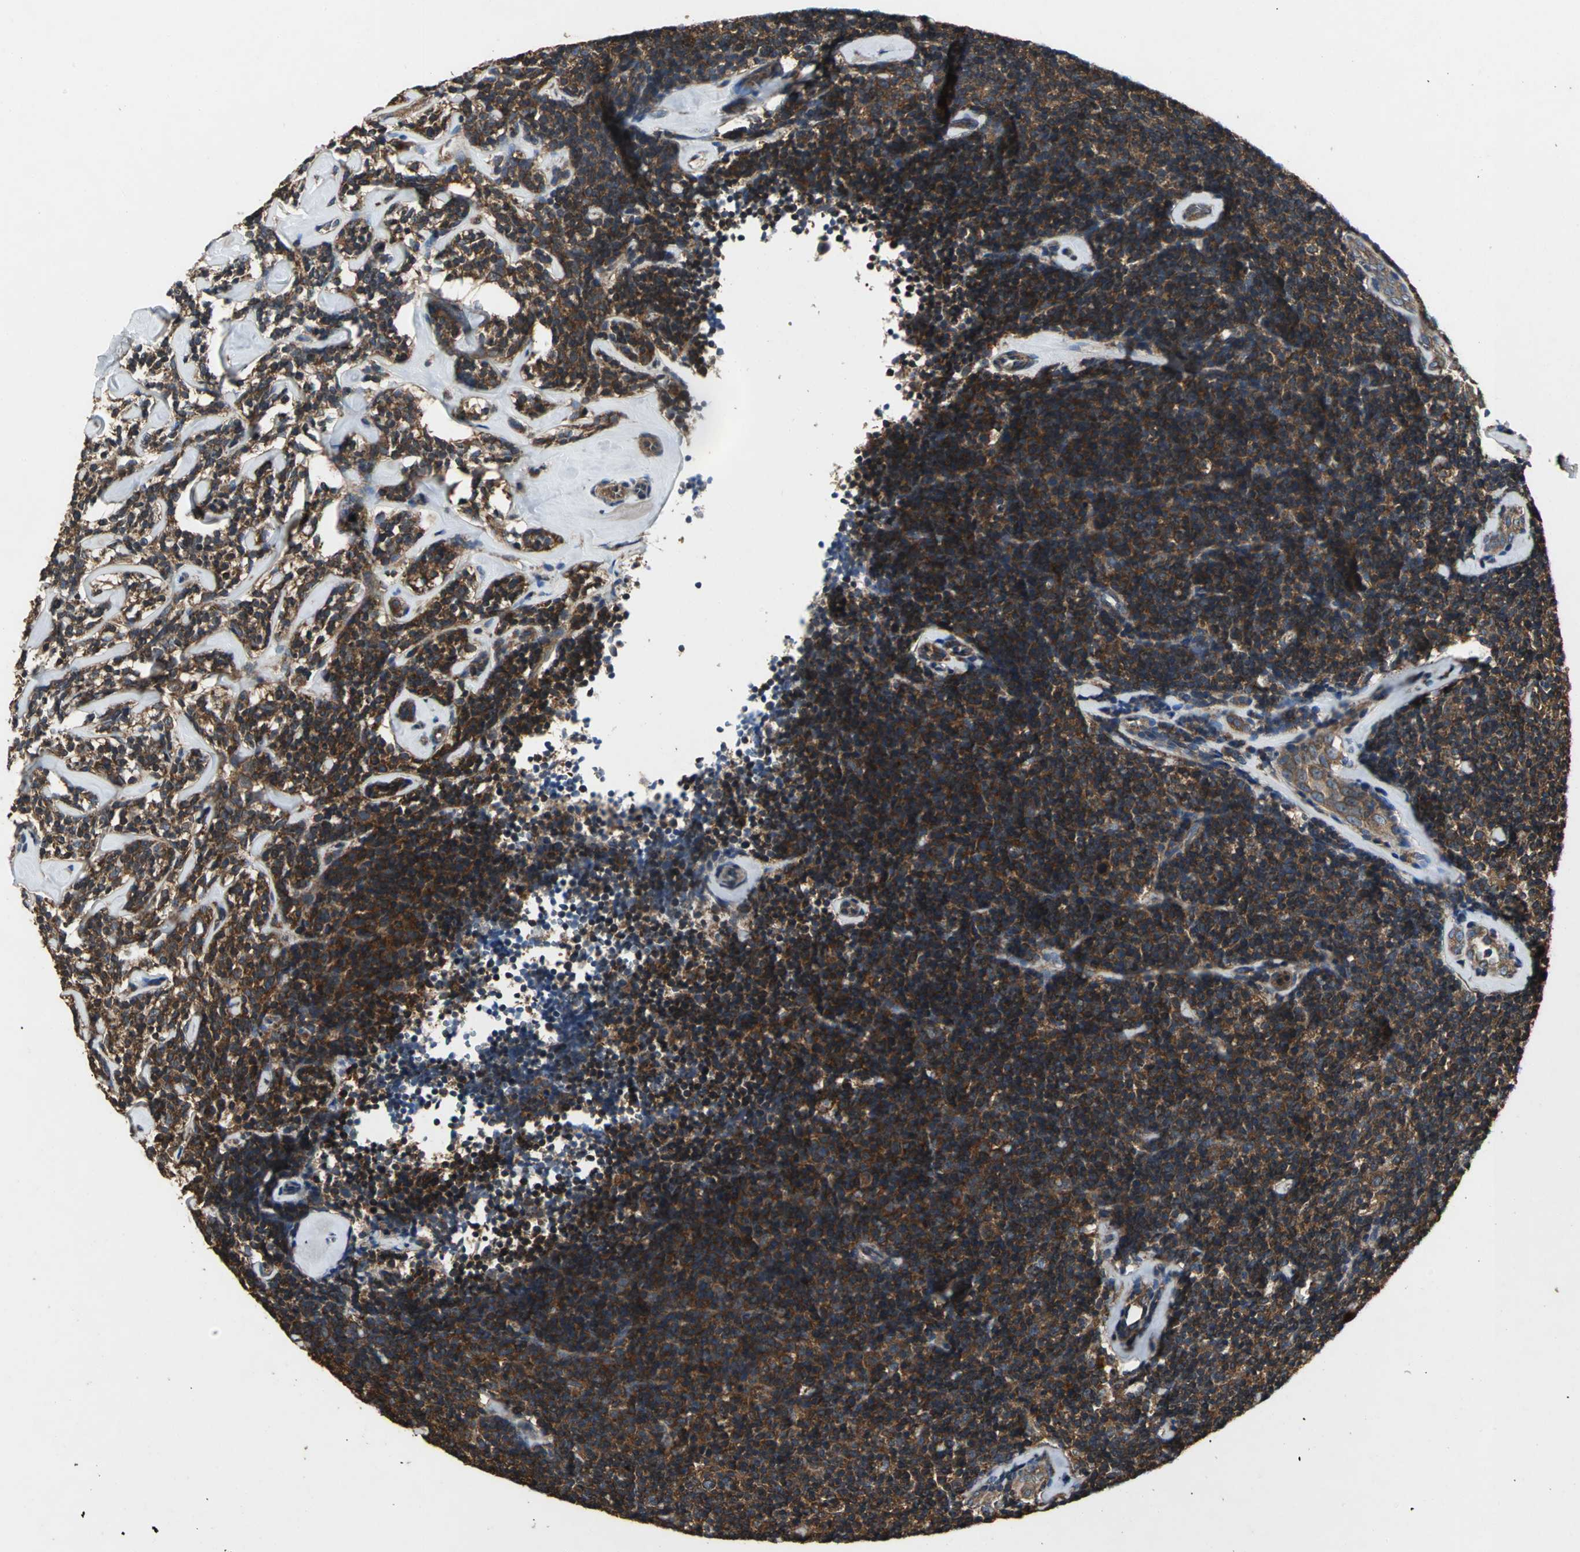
{"staining": {"intensity": "strong", "quantity": ">75%", "location": "cytoplasmic/membranous"}, "tissue": "lymphoma", "cell_type": "Tumor cells", "image_type": "cancer", "snomed": [{"axis": "morphology", "description": "Malignant lymphoma, non-Hodgkin's type, Low grade"}, {"axis": "topography", "description": "Lymph node"}], "caption": "This is a photomicrograph of immunohistochemistry staining of malignant lymphoma, non-Hodgkin's type (low-grade), which shows strong positivity in the cytoplasmic/membranous of tumor cells.", "gene": "IRF3", "patient": {"sex": "female", "age": 56}}